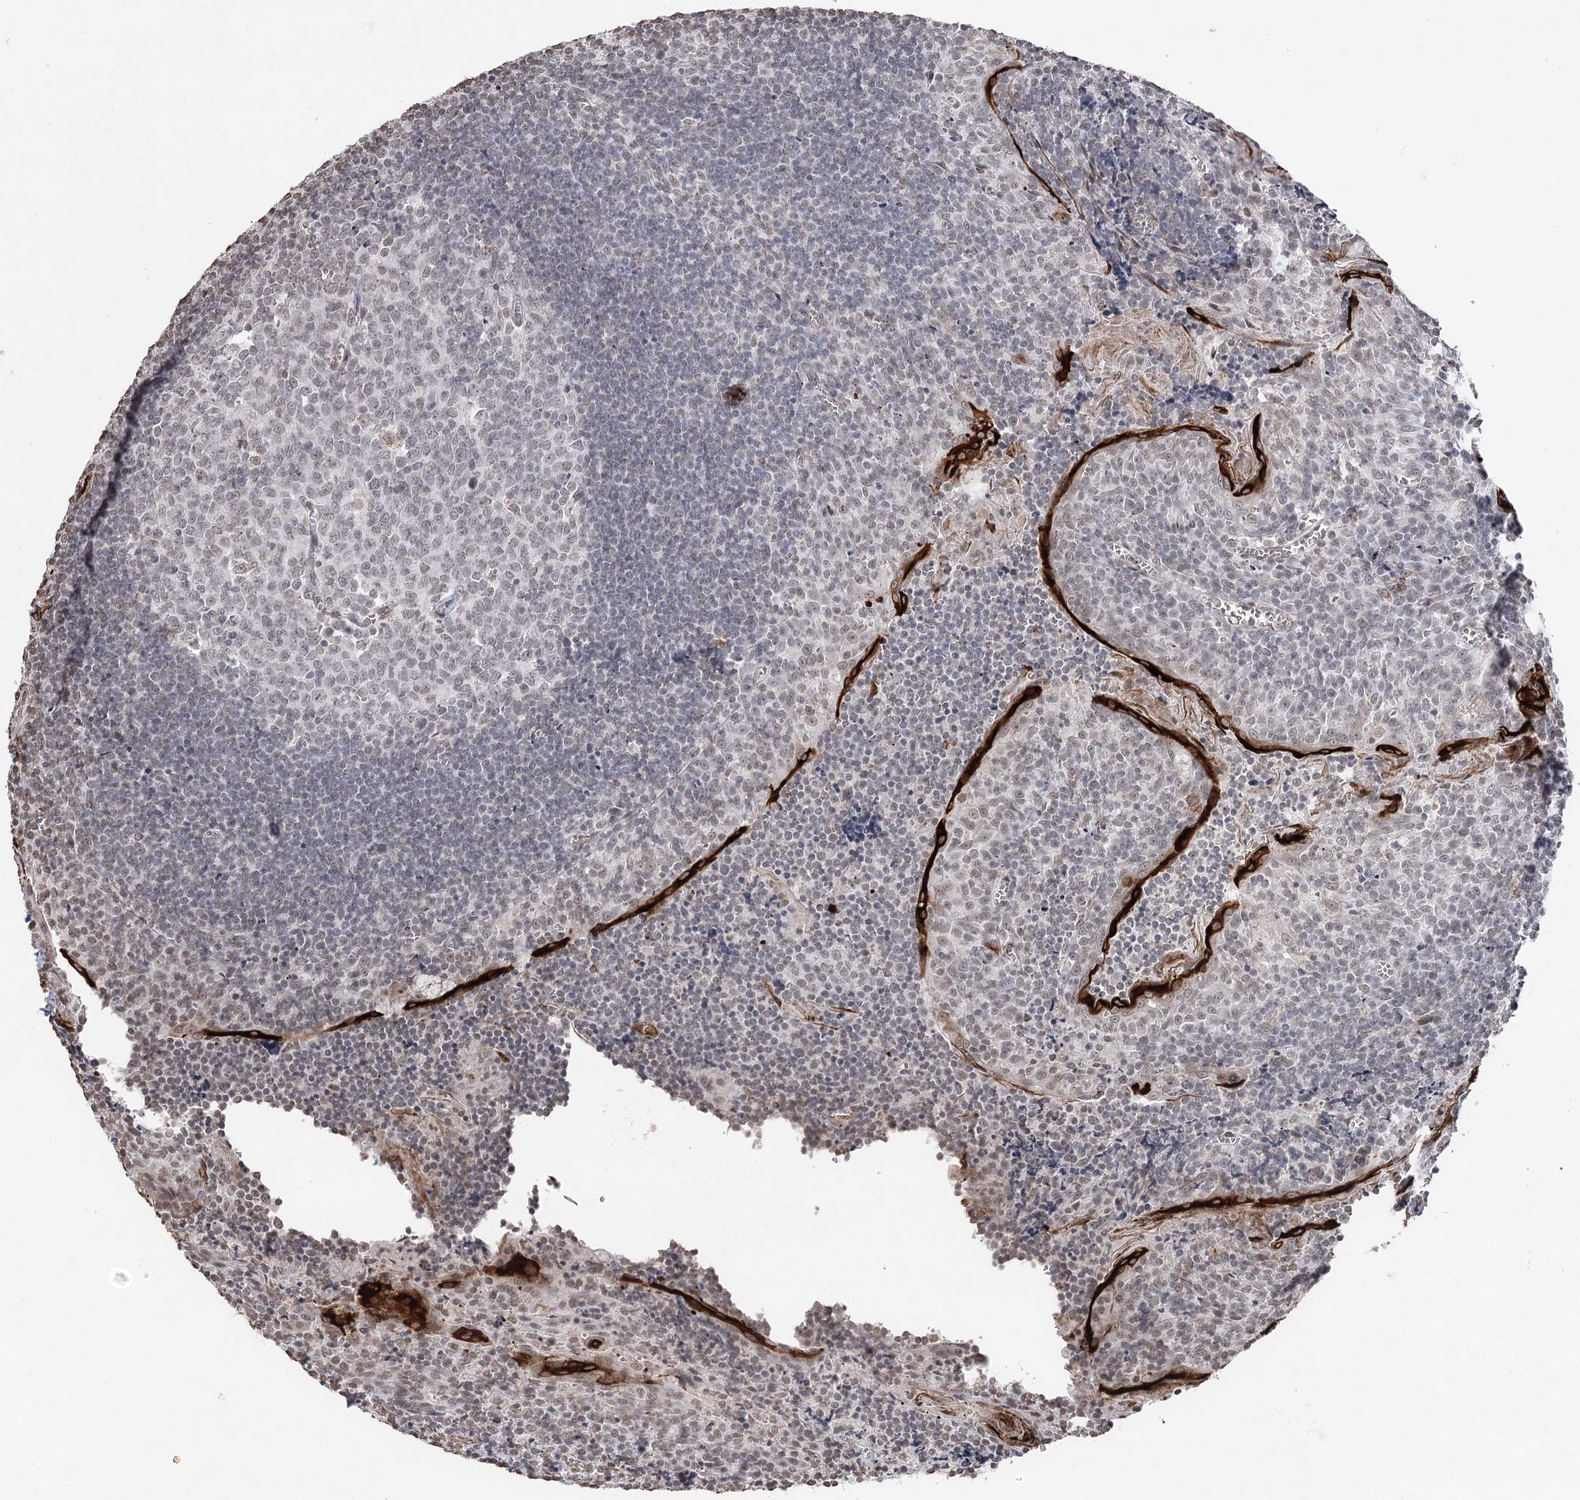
{"staining": {"intensity": "negative", "quantity": "none", "location": "none"}, "tissue": "tonsil", "cell_type": "Germinal center cells", "image_type": "normal", "snomed": [{"axis": "morphology", "description": "Normal tissue, NOS"}, {"axis": "topography", "description": "Tonsil"}], "caption": "Immunohistochemistry histopathology image of normal human tonsil stained for a protein (brown), which demonstrates no positivity in germinal center cells.", "gene": "ENSG00000275740", "patient": {"sex": "male", "age": 27}}